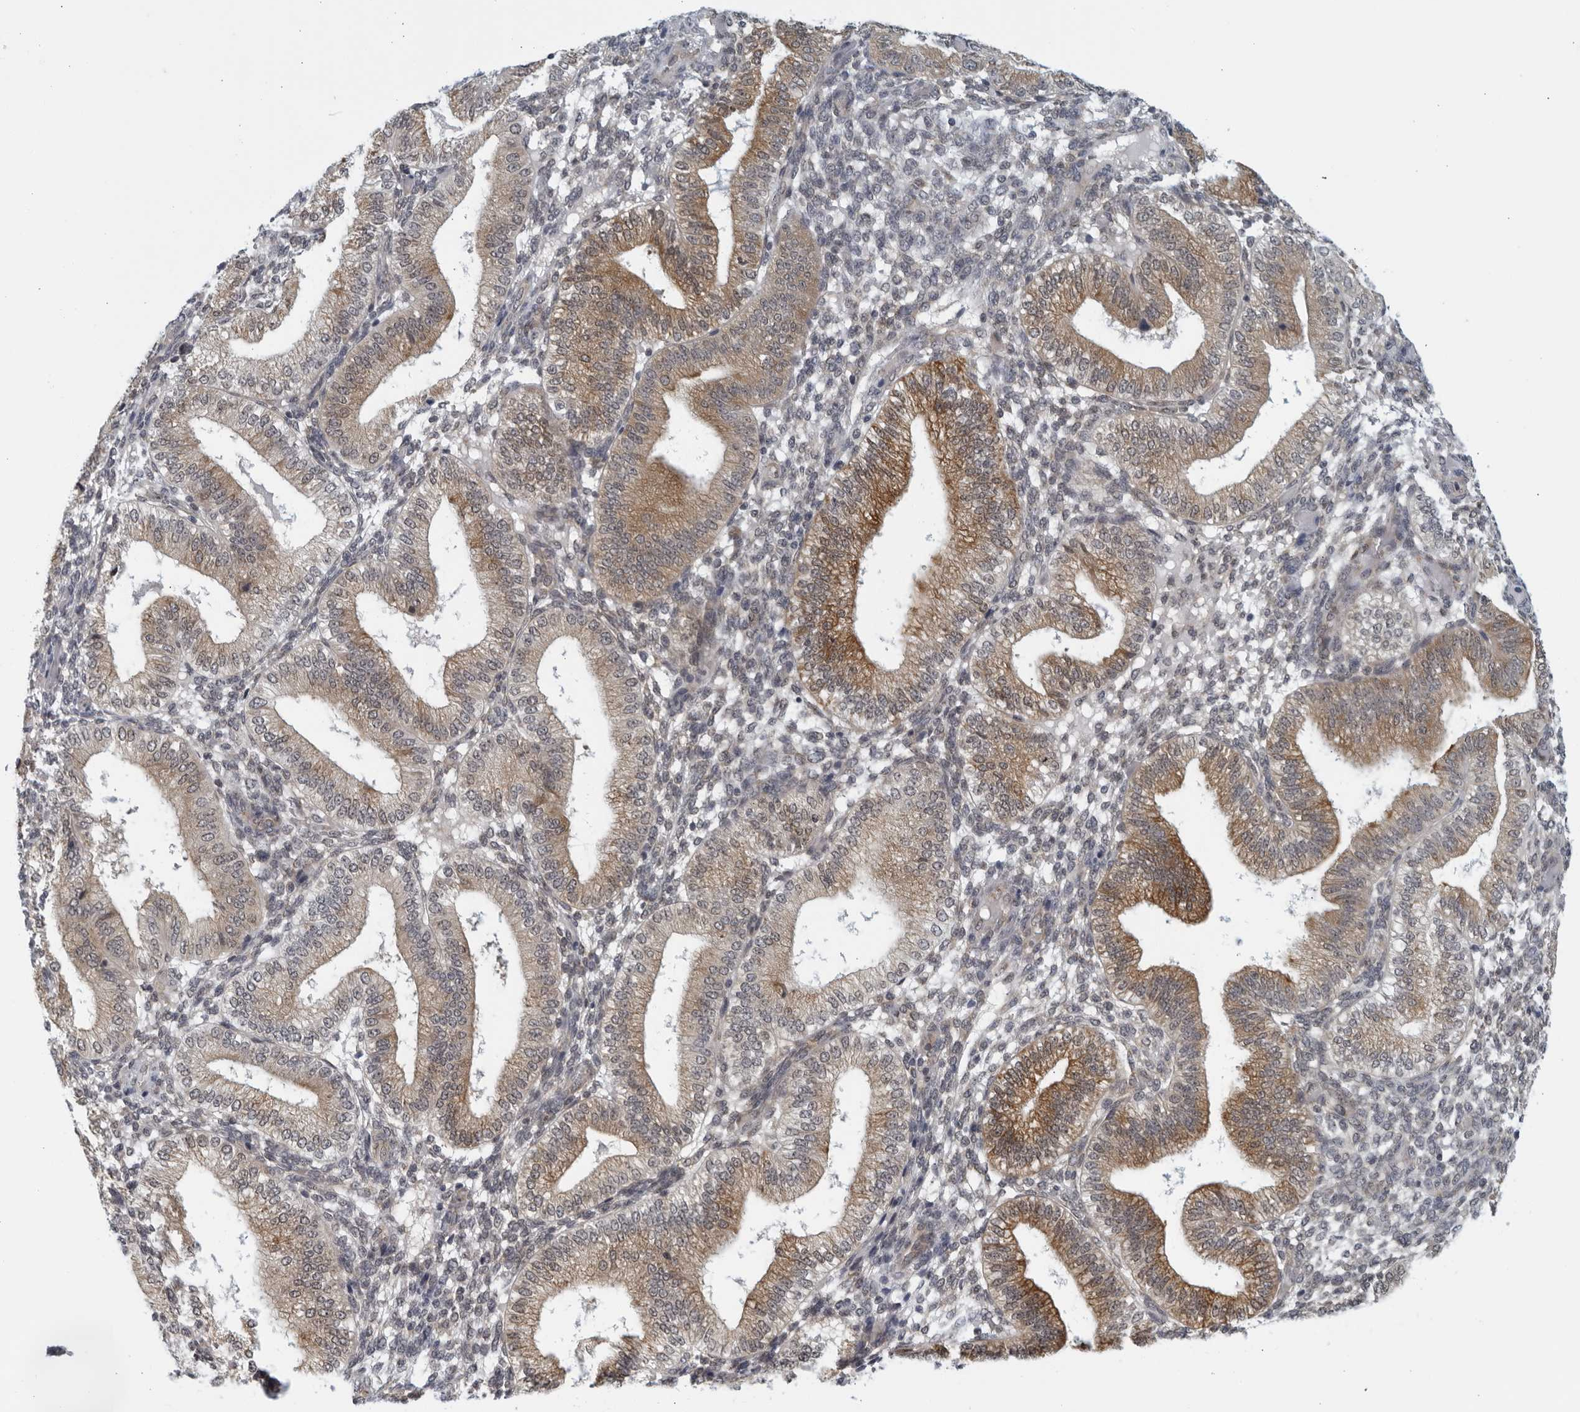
{"staining": {"intensity": "negative", "quantity": "none", "location": "none"}, "tissue": "endometrium", "cell_type": "Cells in endometrial stroma", "image_type": "normal", "snomed": [{"axis": "morphology", "description": "Normal tissue, NOS"}, {"axis": "topography", "description": "Endometrium"}], "caption": "The histopathology image displays no staining of cells in endometrial stroma in normal endometrium. (DAB (3,3'-diaminobenzidine) immunohistochemistry (IHC) with hematoxylin counter stain).", "gene": "RC3H1", "patient": {"sex": "female", "age": 39}}